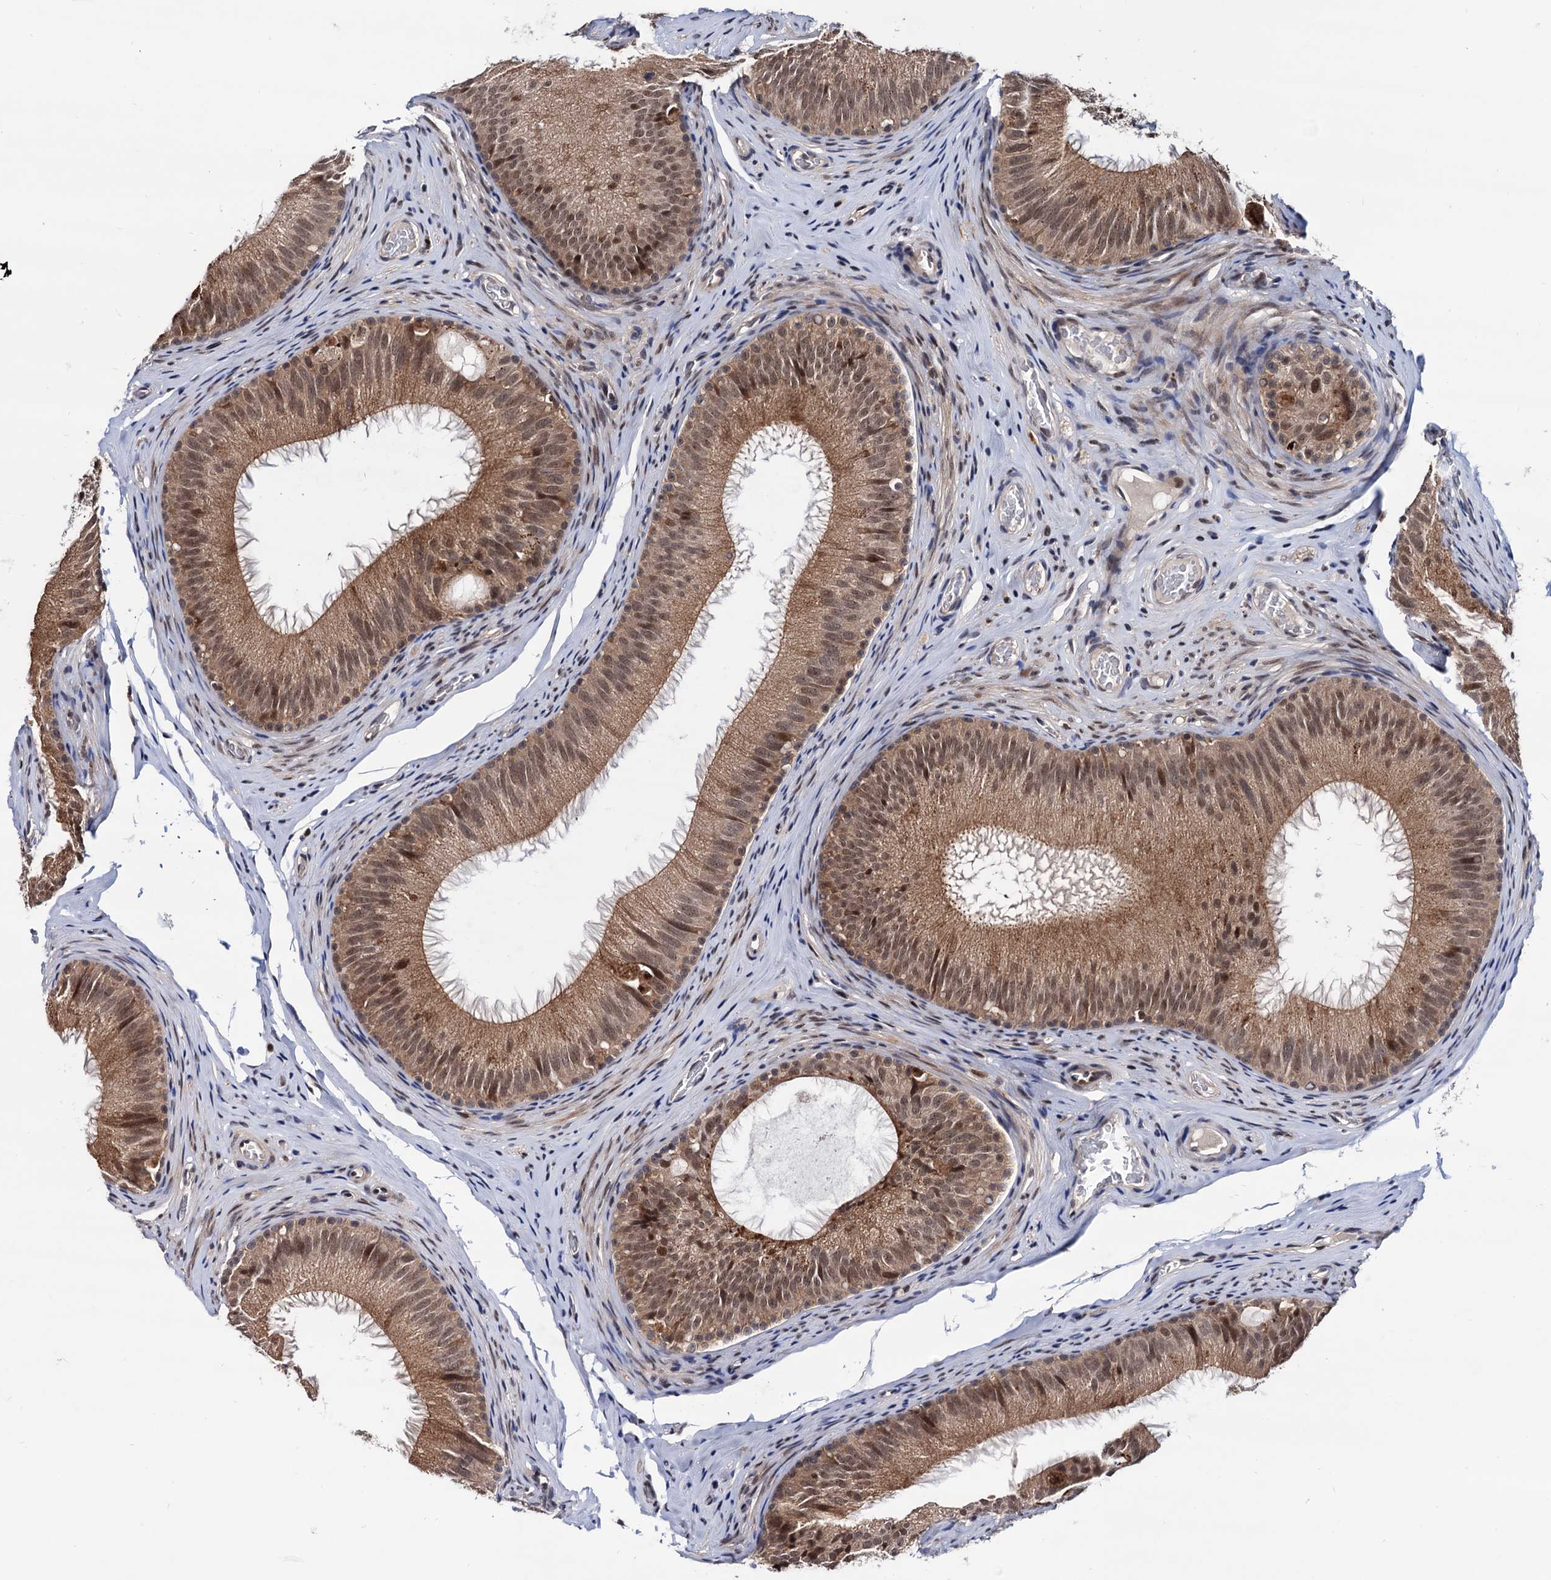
{"staining": {"intensity": "moderate", "quantity": ">75%", "location": "cytoplasmic/membranous,nuclear"}, "tissue": "epididymis", "cell_type": "Glandular cells", "image_type": "normal", "snomed": [{"axis": "morphology", "description": "Normal tissue, NOS"}, {"axis": "topography", "description": "Epididymis"}], "caption": "Glandular cells show medium levels of moderate cytoplasmic/membranous,nuclear positivity in about >75% of cells in benign epididymis. The staining was performed using DAB (3,3'-diaminobenzidine) to visualize the protein expression in brown, while the nuclei were stained in blue with hematoxylin (Magnification: 20x).", "gene": "RNASEH2B", "patient": {"sex": "male", "age": 34}}